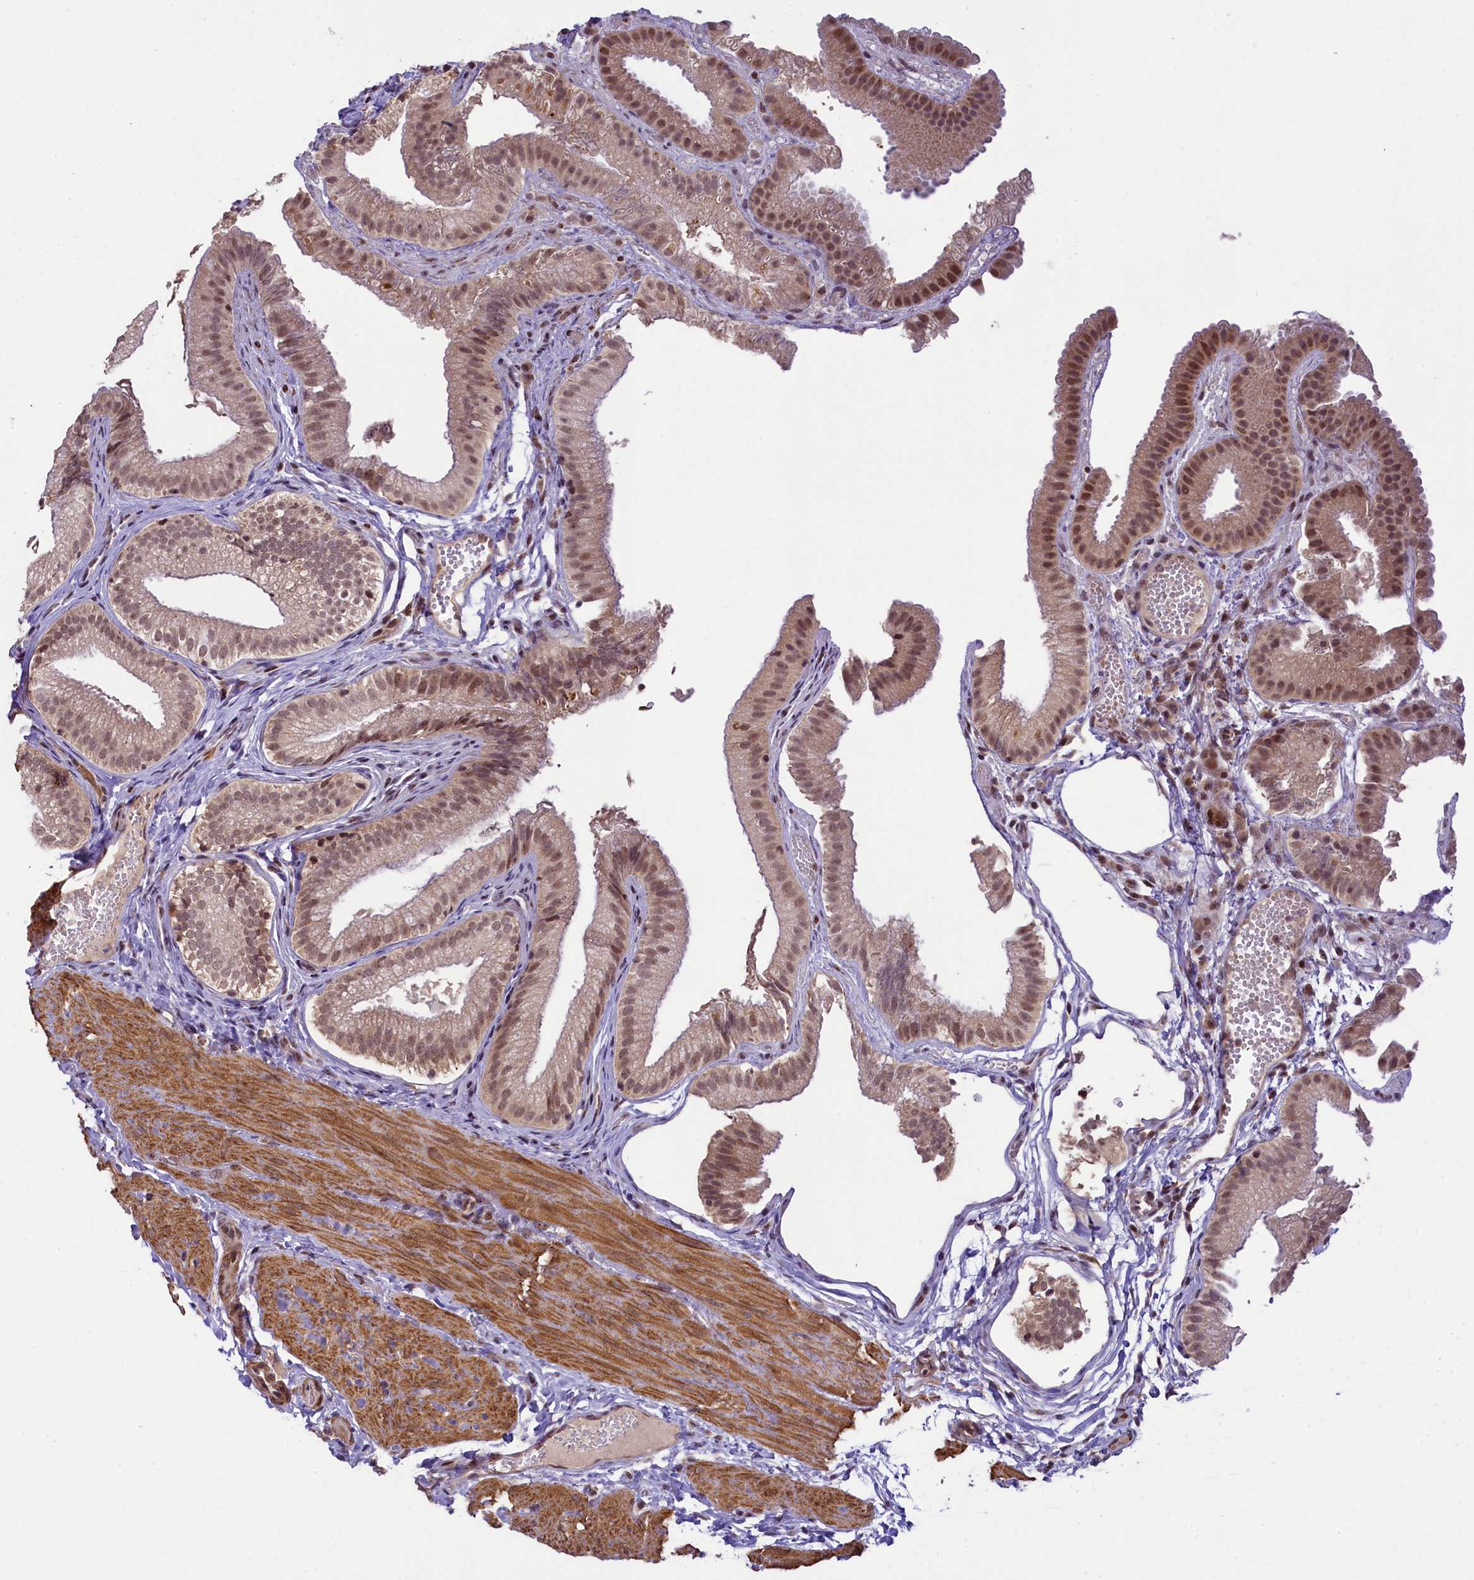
{"staining": {"intensity": "moderate", "quantity": ">75%", "location": "cytoplasmic/membranous,nuclear"}, "tissue": "gallbladder", "cell_type": "Glandular cells", "image_type": "normal", "snomed": [{"axis": "morphology", "description": "Normal tissue, NOS"}, {"axis": "topography", "description": "Gallbladder"}], "caption": "Immunohistochemical staining of benign human gallbladder displays medium levels of moderate cytoplasmic/membranous,nuclear positivity in approximately >75% of glandular cells. (Brightfield microscopy of DAB IHC at high magnification).", "gene": "RBBP8", "patient": {"sex": "female", "age": 30}}